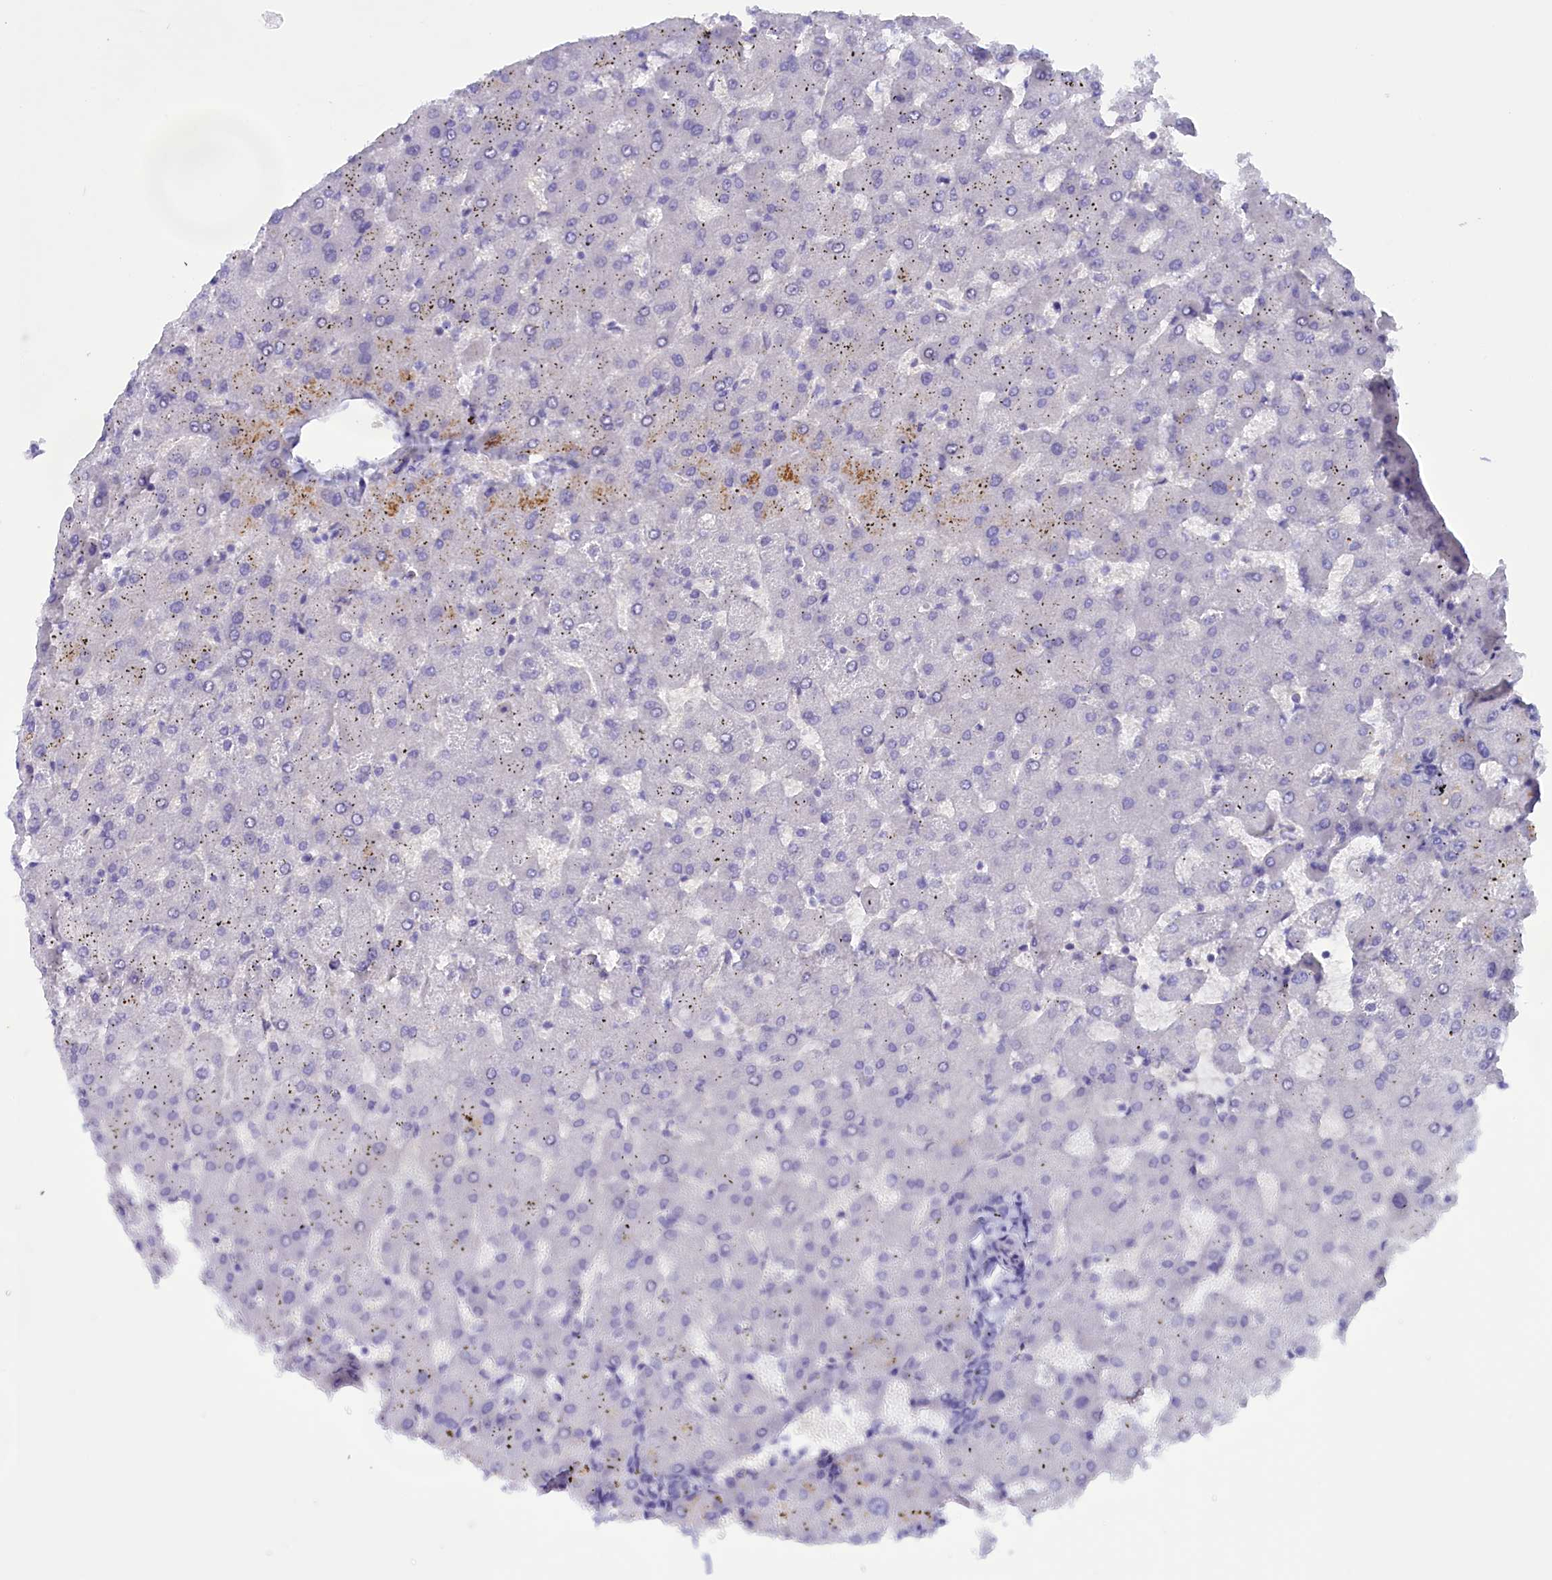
{"staining": {"intensity": "negative", "quantity": "none", "location": "none"}, "tissue": "liver", "cell_type": "Cholangiocytes", "image_type": "normal", "snomed": [{"axis": "morphology", "description": "Normal tissue, NOS"}, {"axis": "topography", "description": "Liver"}], "caption": "Immunohistochemistry (IHC) micrograph of unremarkable liver: human liver stained with DAB (3,3'-diaminobenzidine) shows no significant protein expression in cholangiocytes.", "gene": "PROK2", "patient": {"sex": "female", "age": 63}}